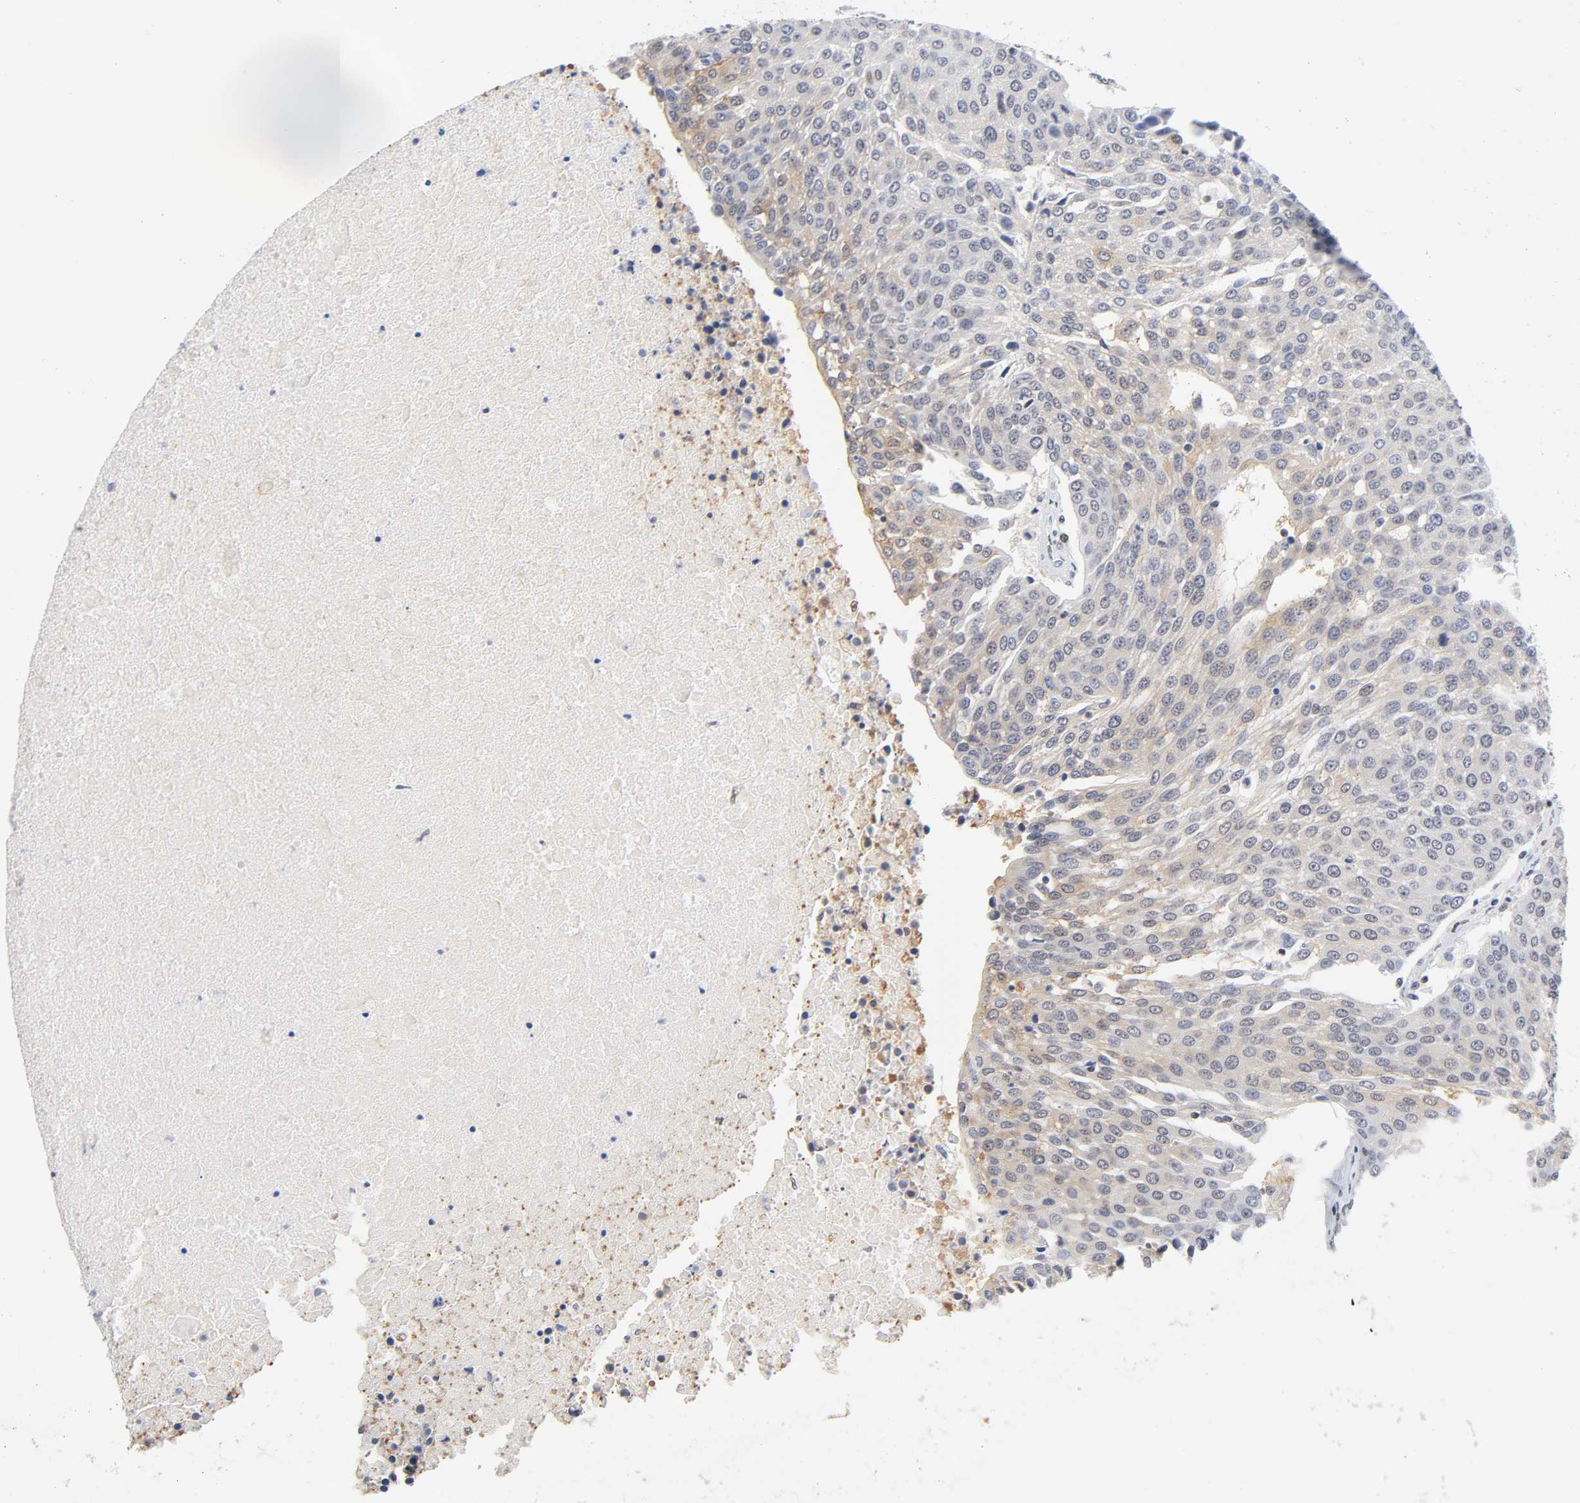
{"staining": {"intensity": "weak", "quantity": "25%-75%", "location": "cytoplasmic/membranous"}, "tissue": "urothelial cancer", "cell_type": "Tumor cells", "image_type": "cancer", "snomed": [{"axis": "morphology", "description": "Urothelial carcinoma, High grade"}, {"axis": "topography", "description": "Urinary bladder"}], "caption": "This is an image of IHC staining of urothelial cancer, which shows weak positivity in the cytoplasmic/membranous of tumor cells.", "gene": "NR3C1", "patient": {"sex": "female", "age": 85}}